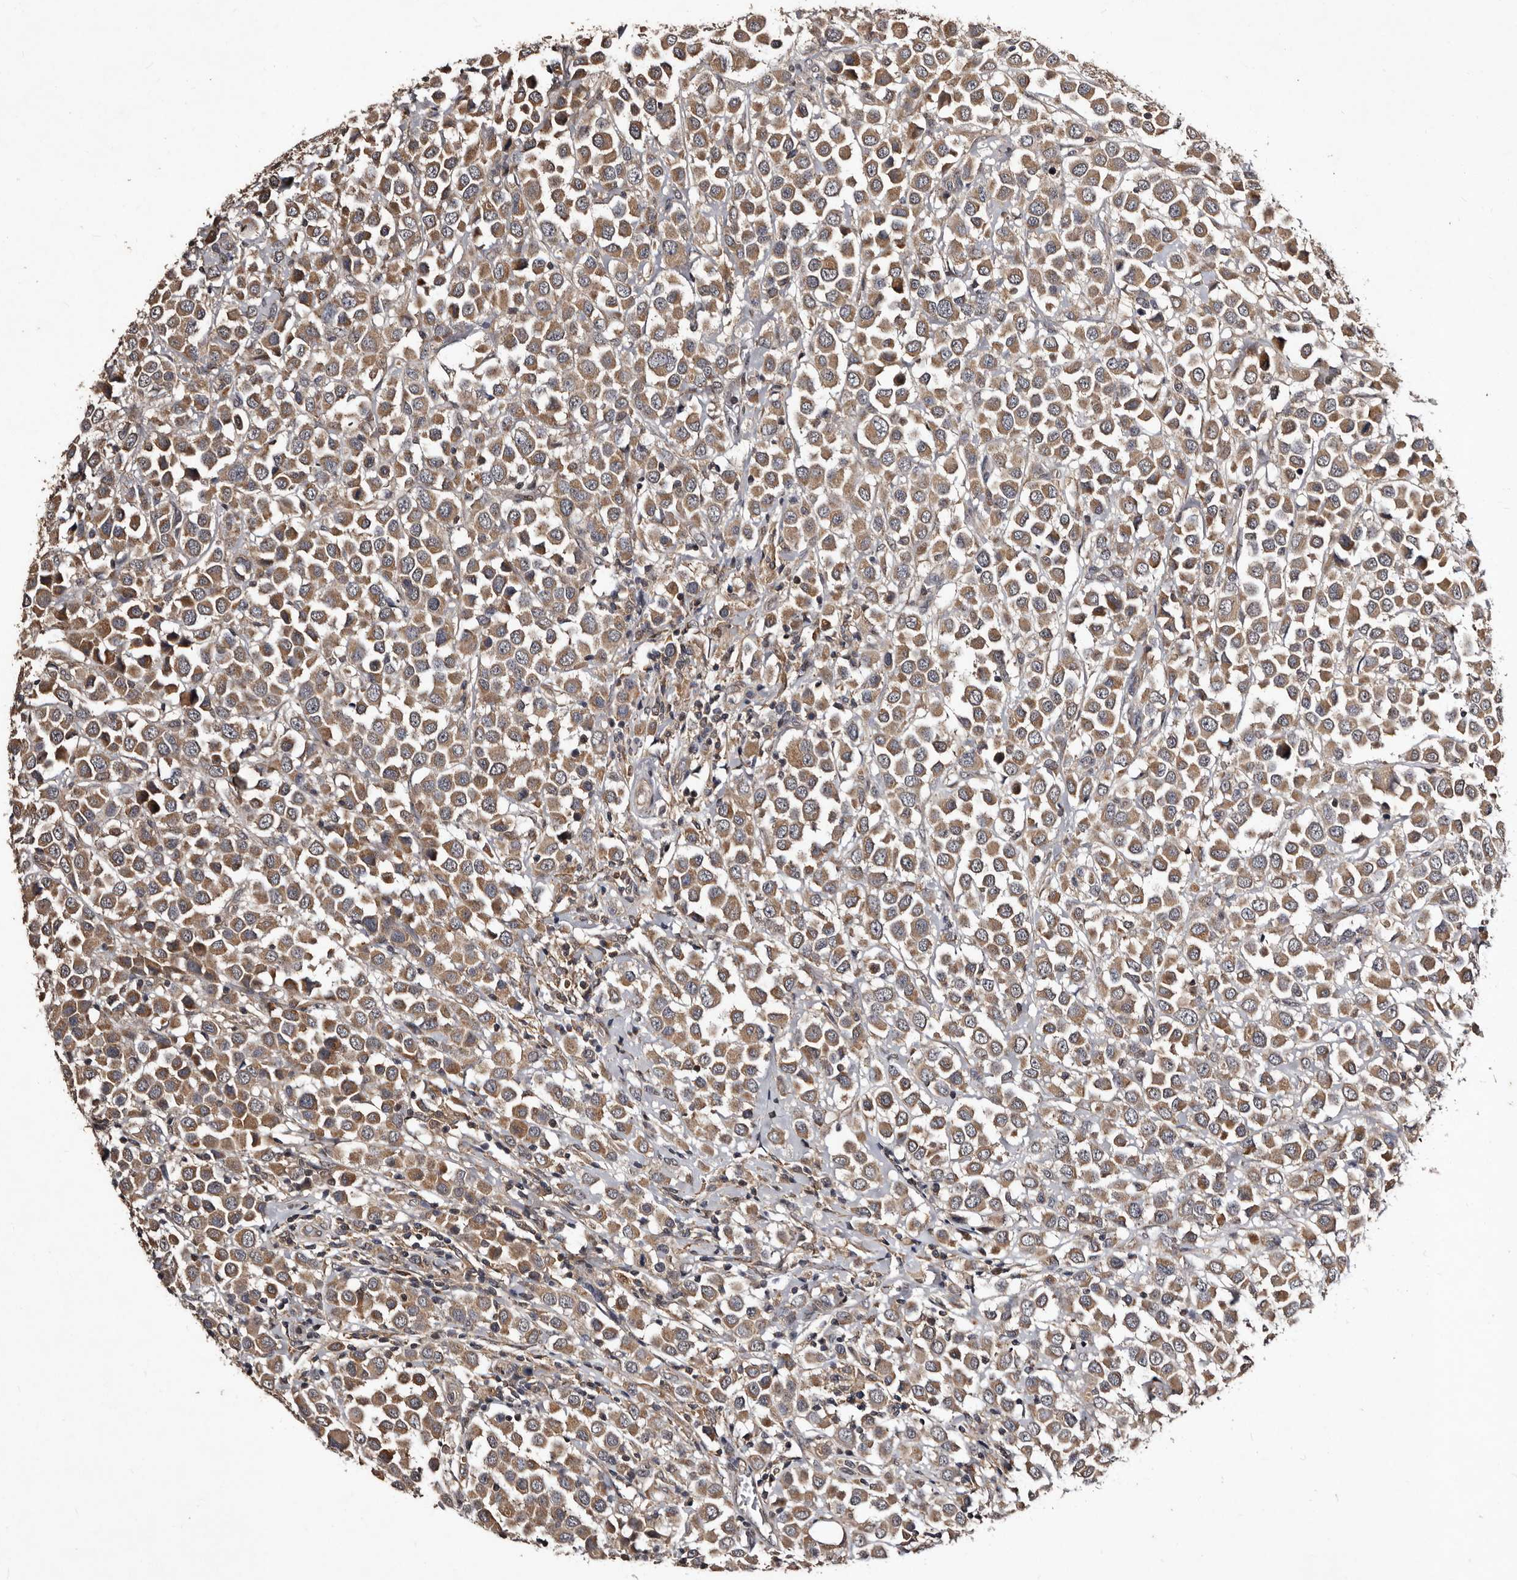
{"staining": {"intensity": "moderate", "quantity": ">75%", "location": "cytoplasmic/membranous"}, "tissue": "breast cancer", "cell_type": "Tumor cells", "image_type": "cancer", "snomed": [{"axis": "morphology", "description": "Duct carcinoma"}, {"axis": "topography", "description": "Breast"}], "caption": "IHC histopathology image of neoplastic tissue: breast cancer stained using IHC demonstrates medium levels of moderate protein expression localized specifically in the cytoplasmic/membranous of tumor cells, appearing as a cytoplasmic/membranous brown color.", "gene": "MKRN3", "patient": {"sex": "female", "age": 61}}